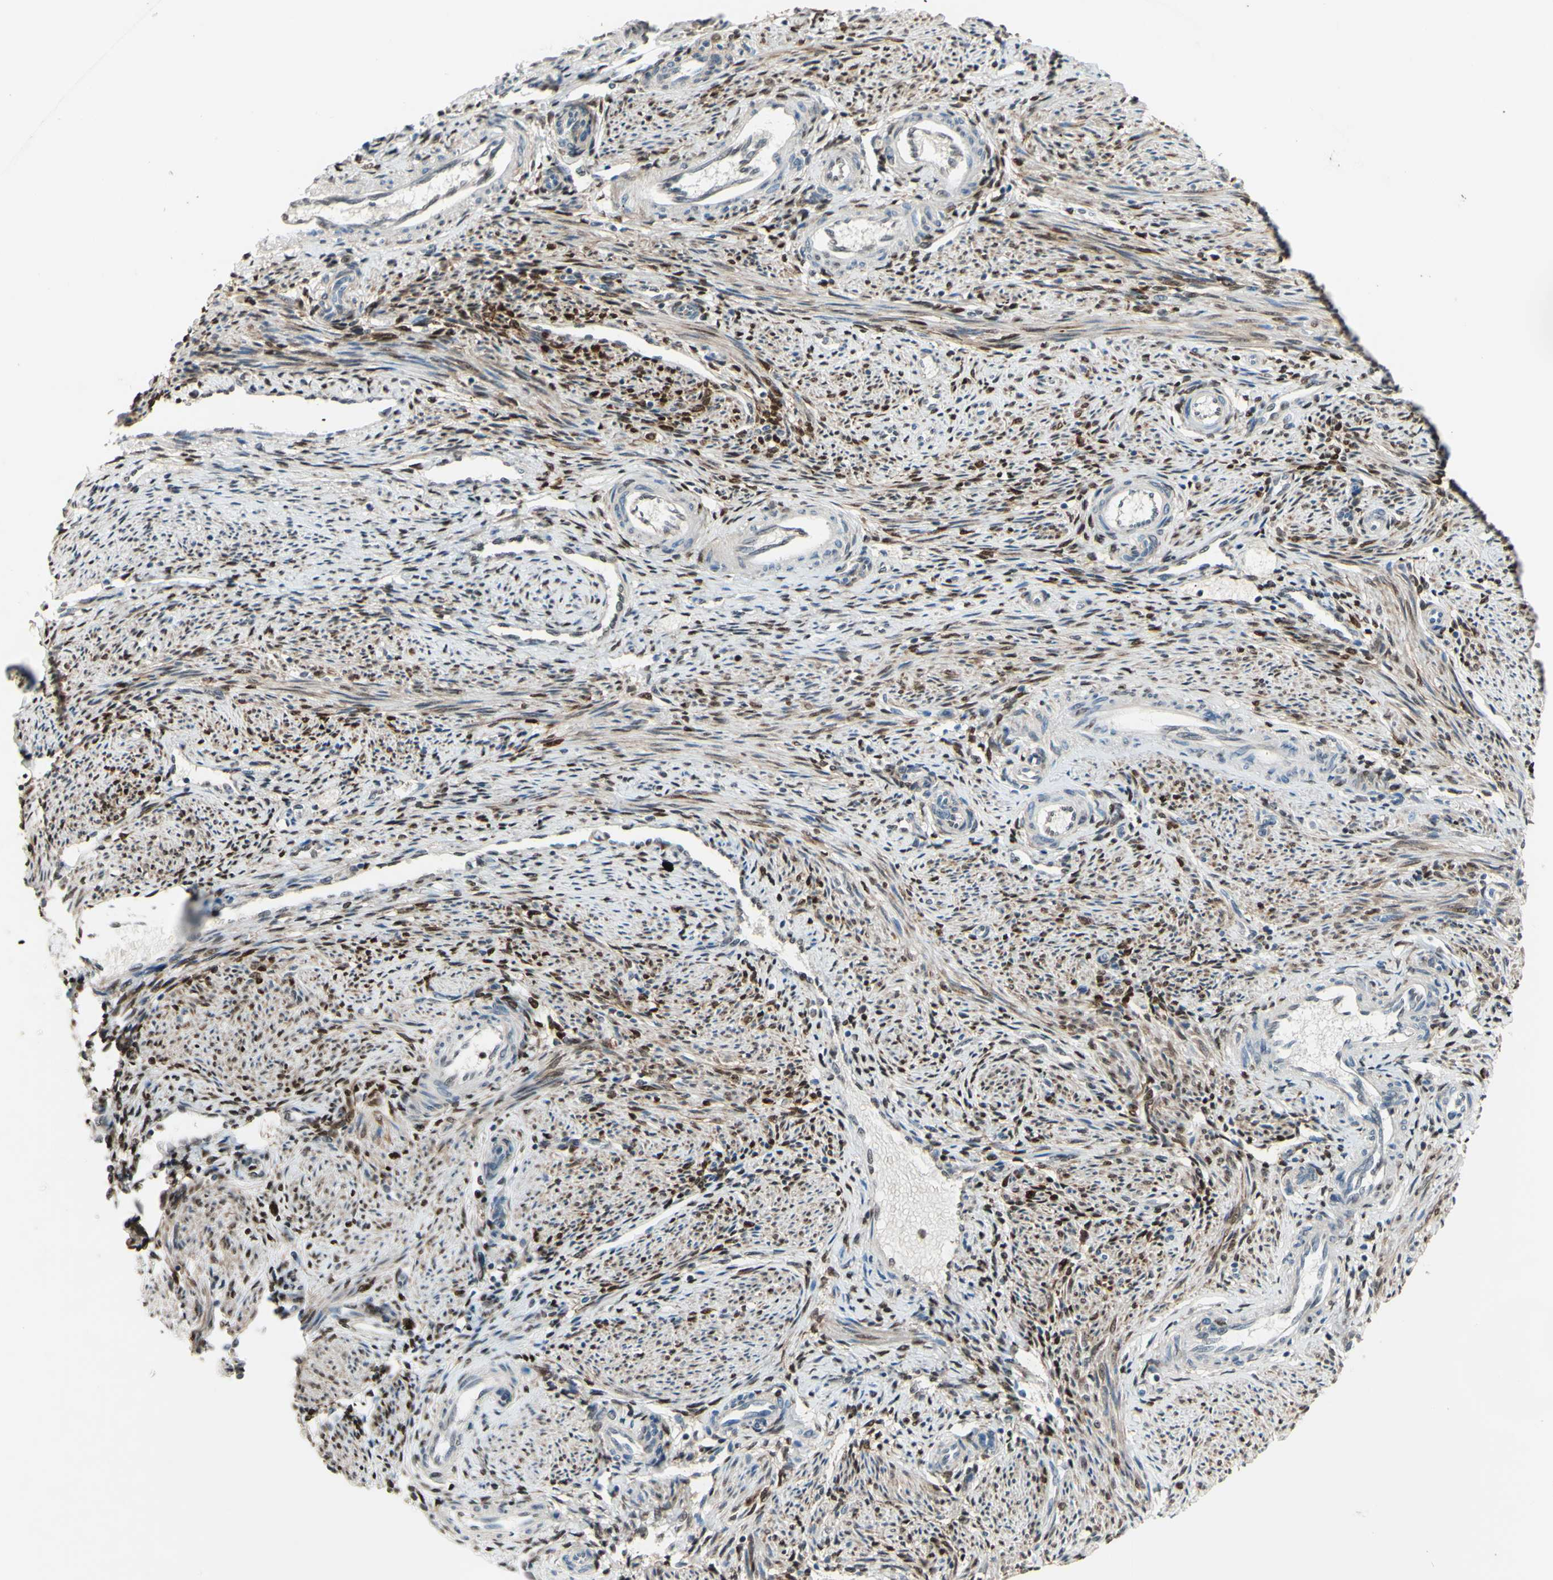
{"staining": {"intensity": "strong", "quantity": ">75%", "location": "nuclear"}, "tissue": "endometrium", "cell_type": "Cells in endometrial stroma", "image_type": "normal", "snomed": [{"axis": "morphology", "description": "Normal tissue, NOS"}, {"axis": "topography", "description": "Endometrium"}], "caption": "Immunohistochemistry (IHC) (DAB (3,3'-diaminobenzidine)) staining of normal endometrium displays strong nuclear protein positivity in approximately >75% of cells in endometrial stroma.", "gene": "FKBP5", "patient": {"sex": "female", "age": 42}}